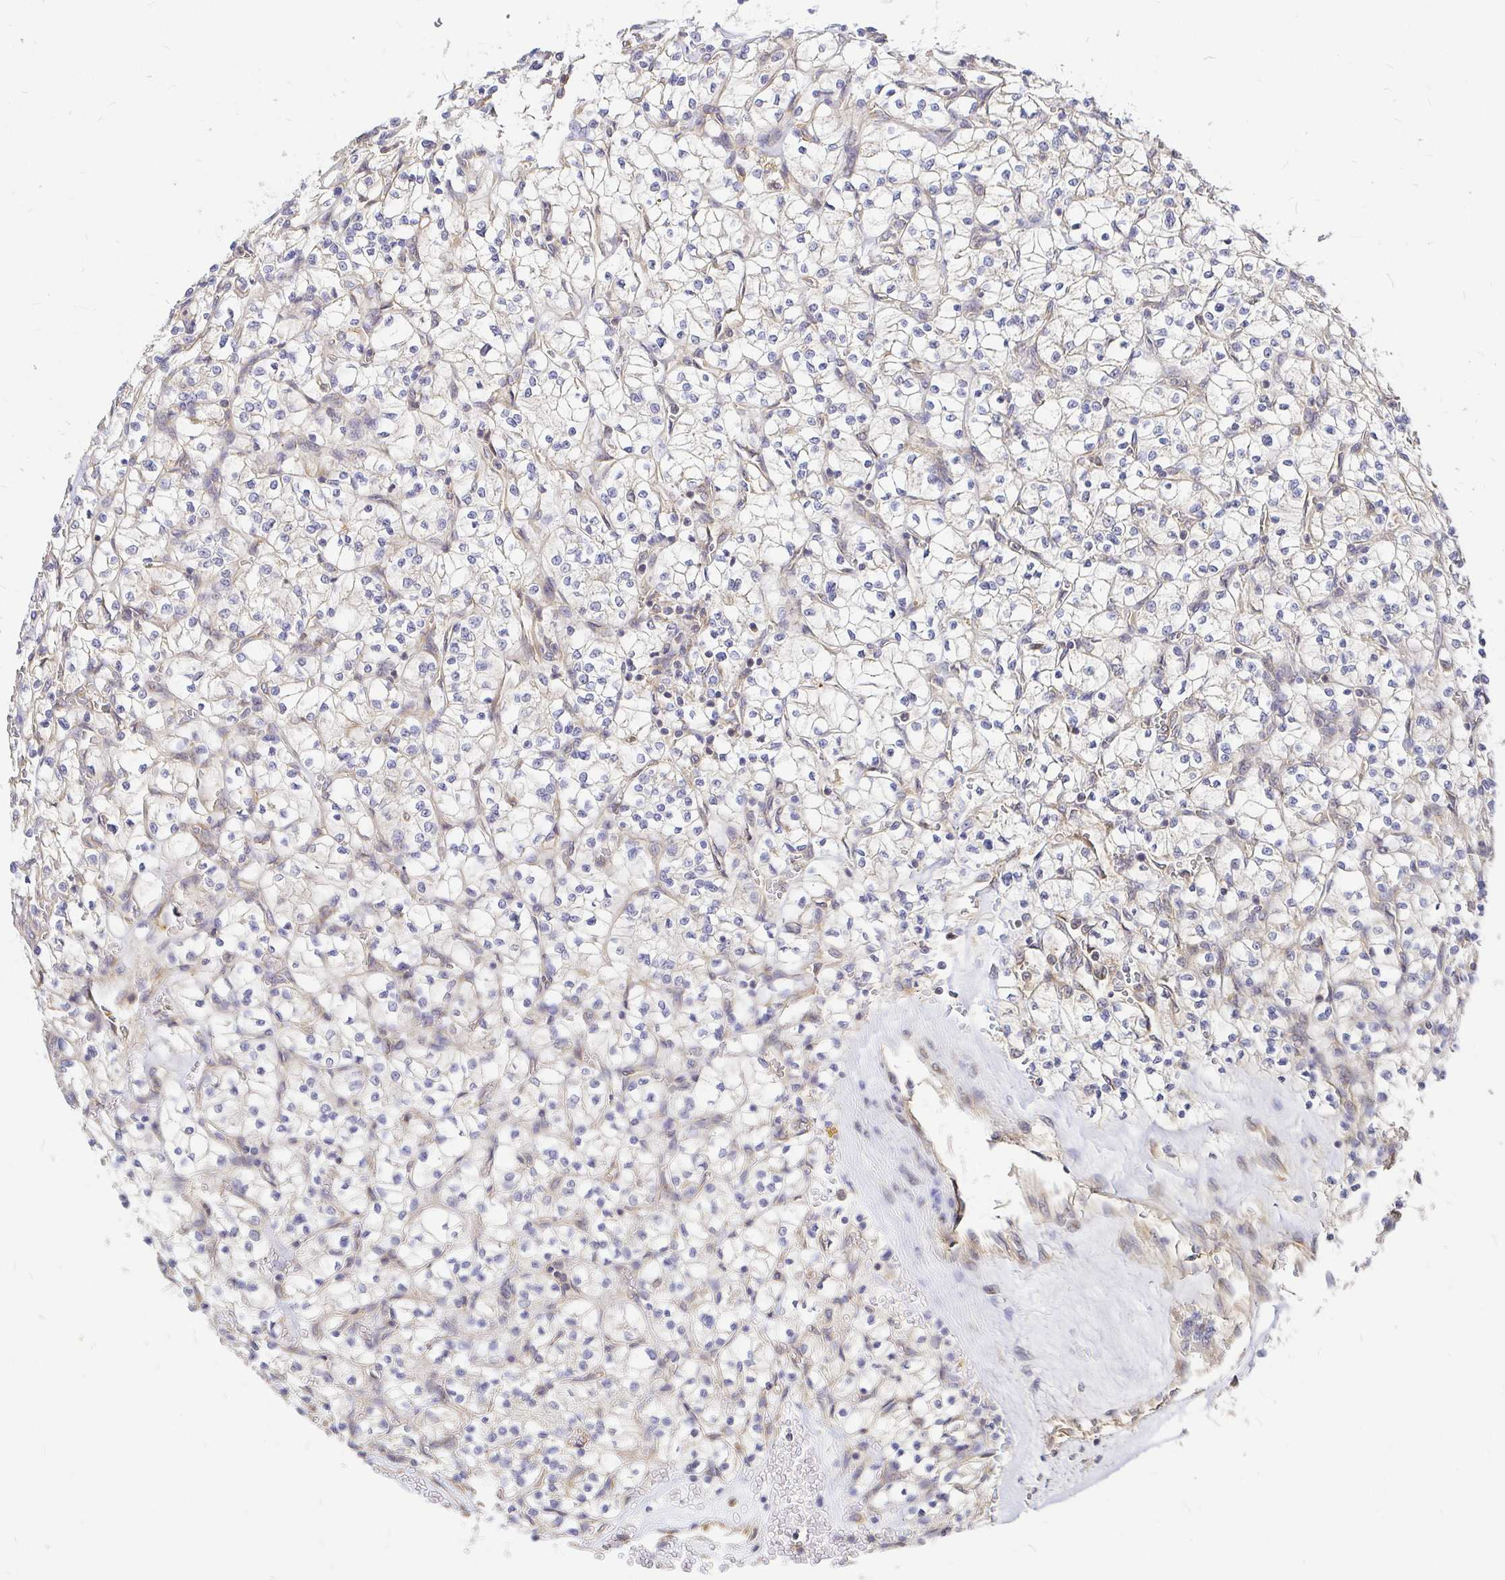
{"staining": {"intensity": "negative", "quantity": "none", "location": "none"}, "tissue": "renal cancer", "cell_type": "Tumor cells", "image_type": "cancer", "snomed": [{"axis": "morphology", "description": "Adenocarcinoma, NOS"}, {"axis": "topography", "description": "Kidney"}], "caption": "Immunohistochemistry (IHC) of human renal cancer (adenocarcinoma) demonstrates no expression in tumor cells. (Brightfield microscopy of DAB (3,3'-diaminobenzidine) IHC at high magnification).", "gene": "KIF5B", "patient": {"sex": "female", "age": 64}}